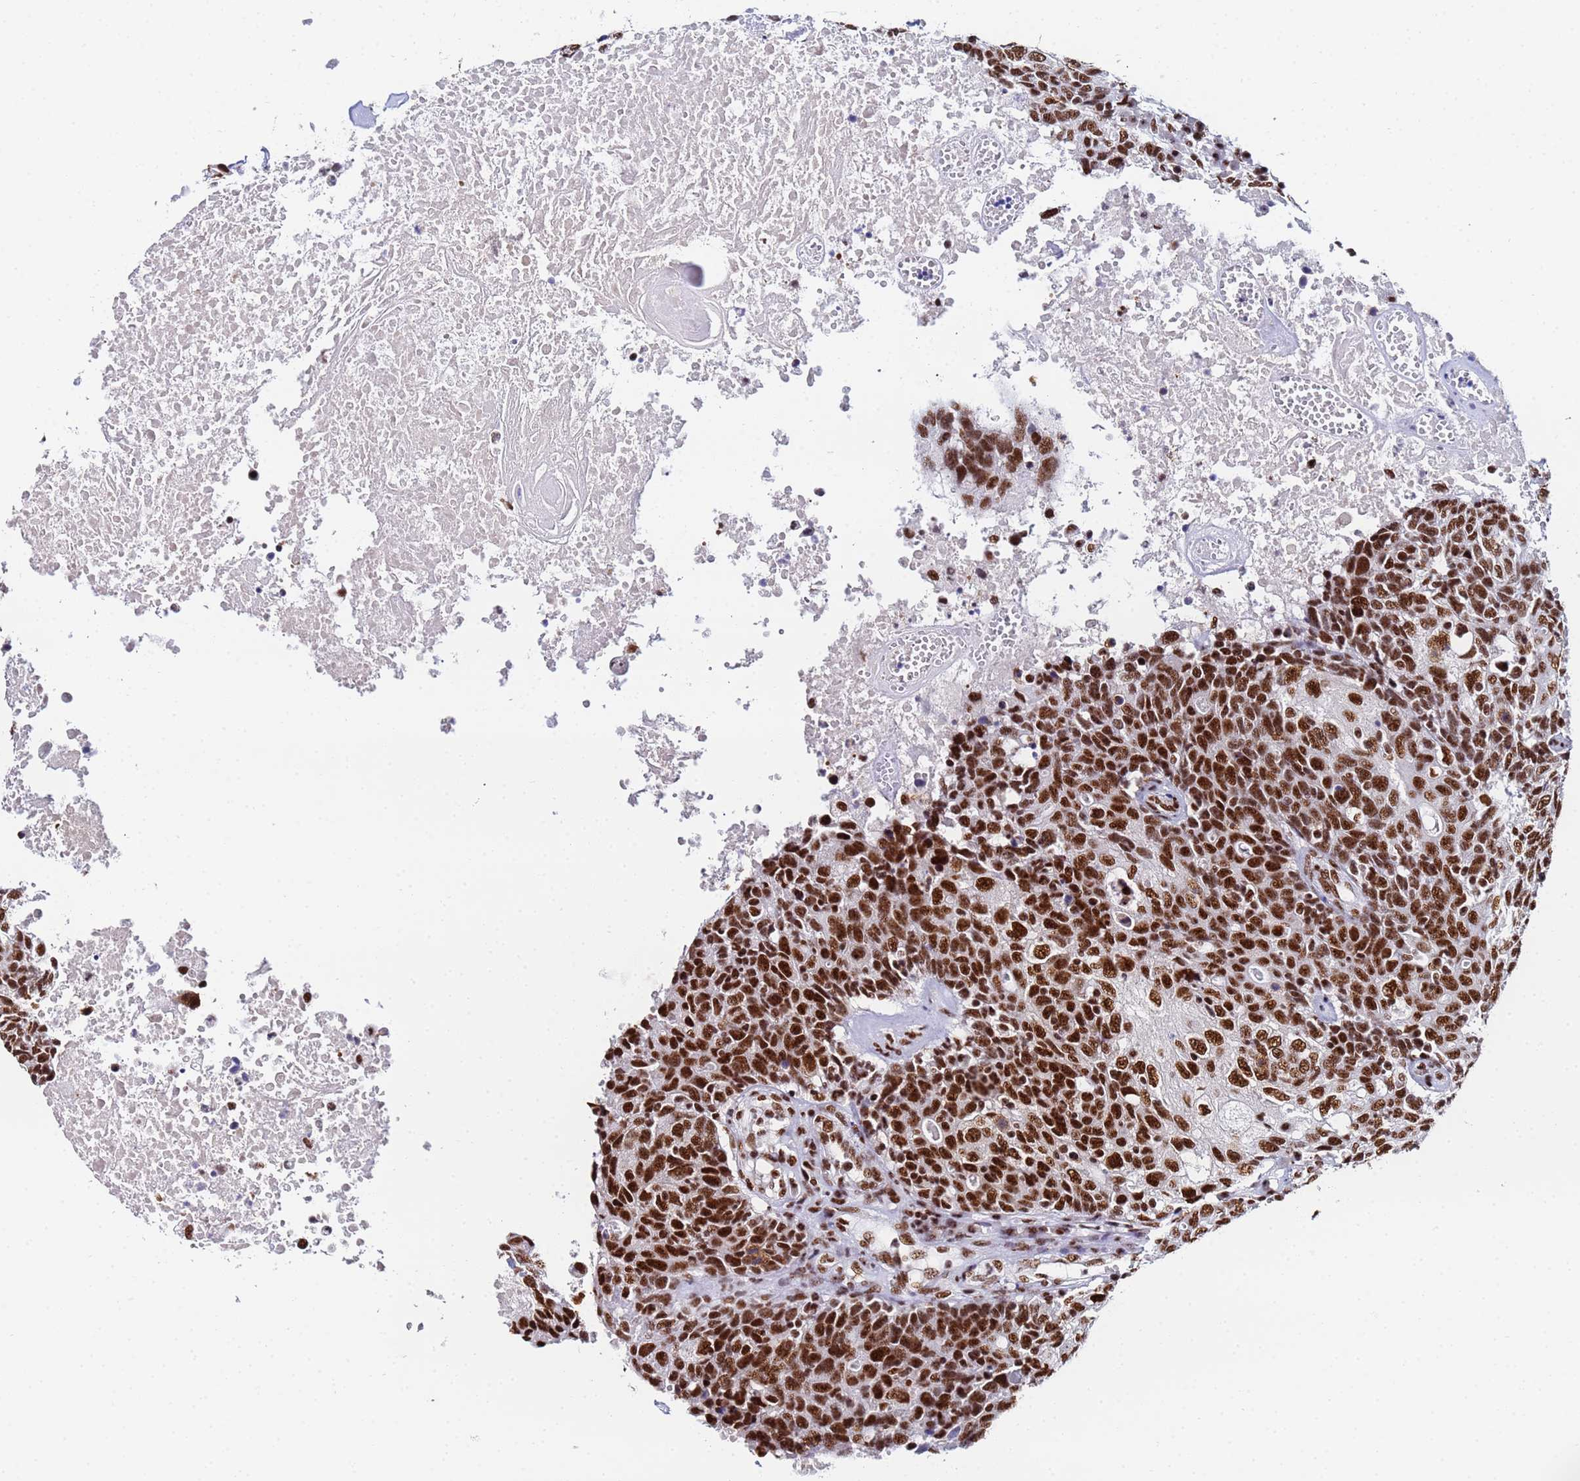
{"staining": {"intensity": "strong", "quantity": ">75%", "location": "nuclear"}, "tissue": "head and neck cancer", "cell_type": "Tumor cells", "image_type": "cancer", "snomed": [{"axis": "morphology", "description": "Squamous cell carcinoma, NOS"}, {"axis": "topography", "description": "Head-Neck"}], "caption": "The micrograph demonstrates staining of squamous cell carcinoma (head and neck), revealing strong nuclear protein expression (brown color) within tumor cells. (Brightfield microscopy of DAB IHC at high magnification).", "gene": "SNRPA1", "patient": {"sex": "male", "age": 66}}